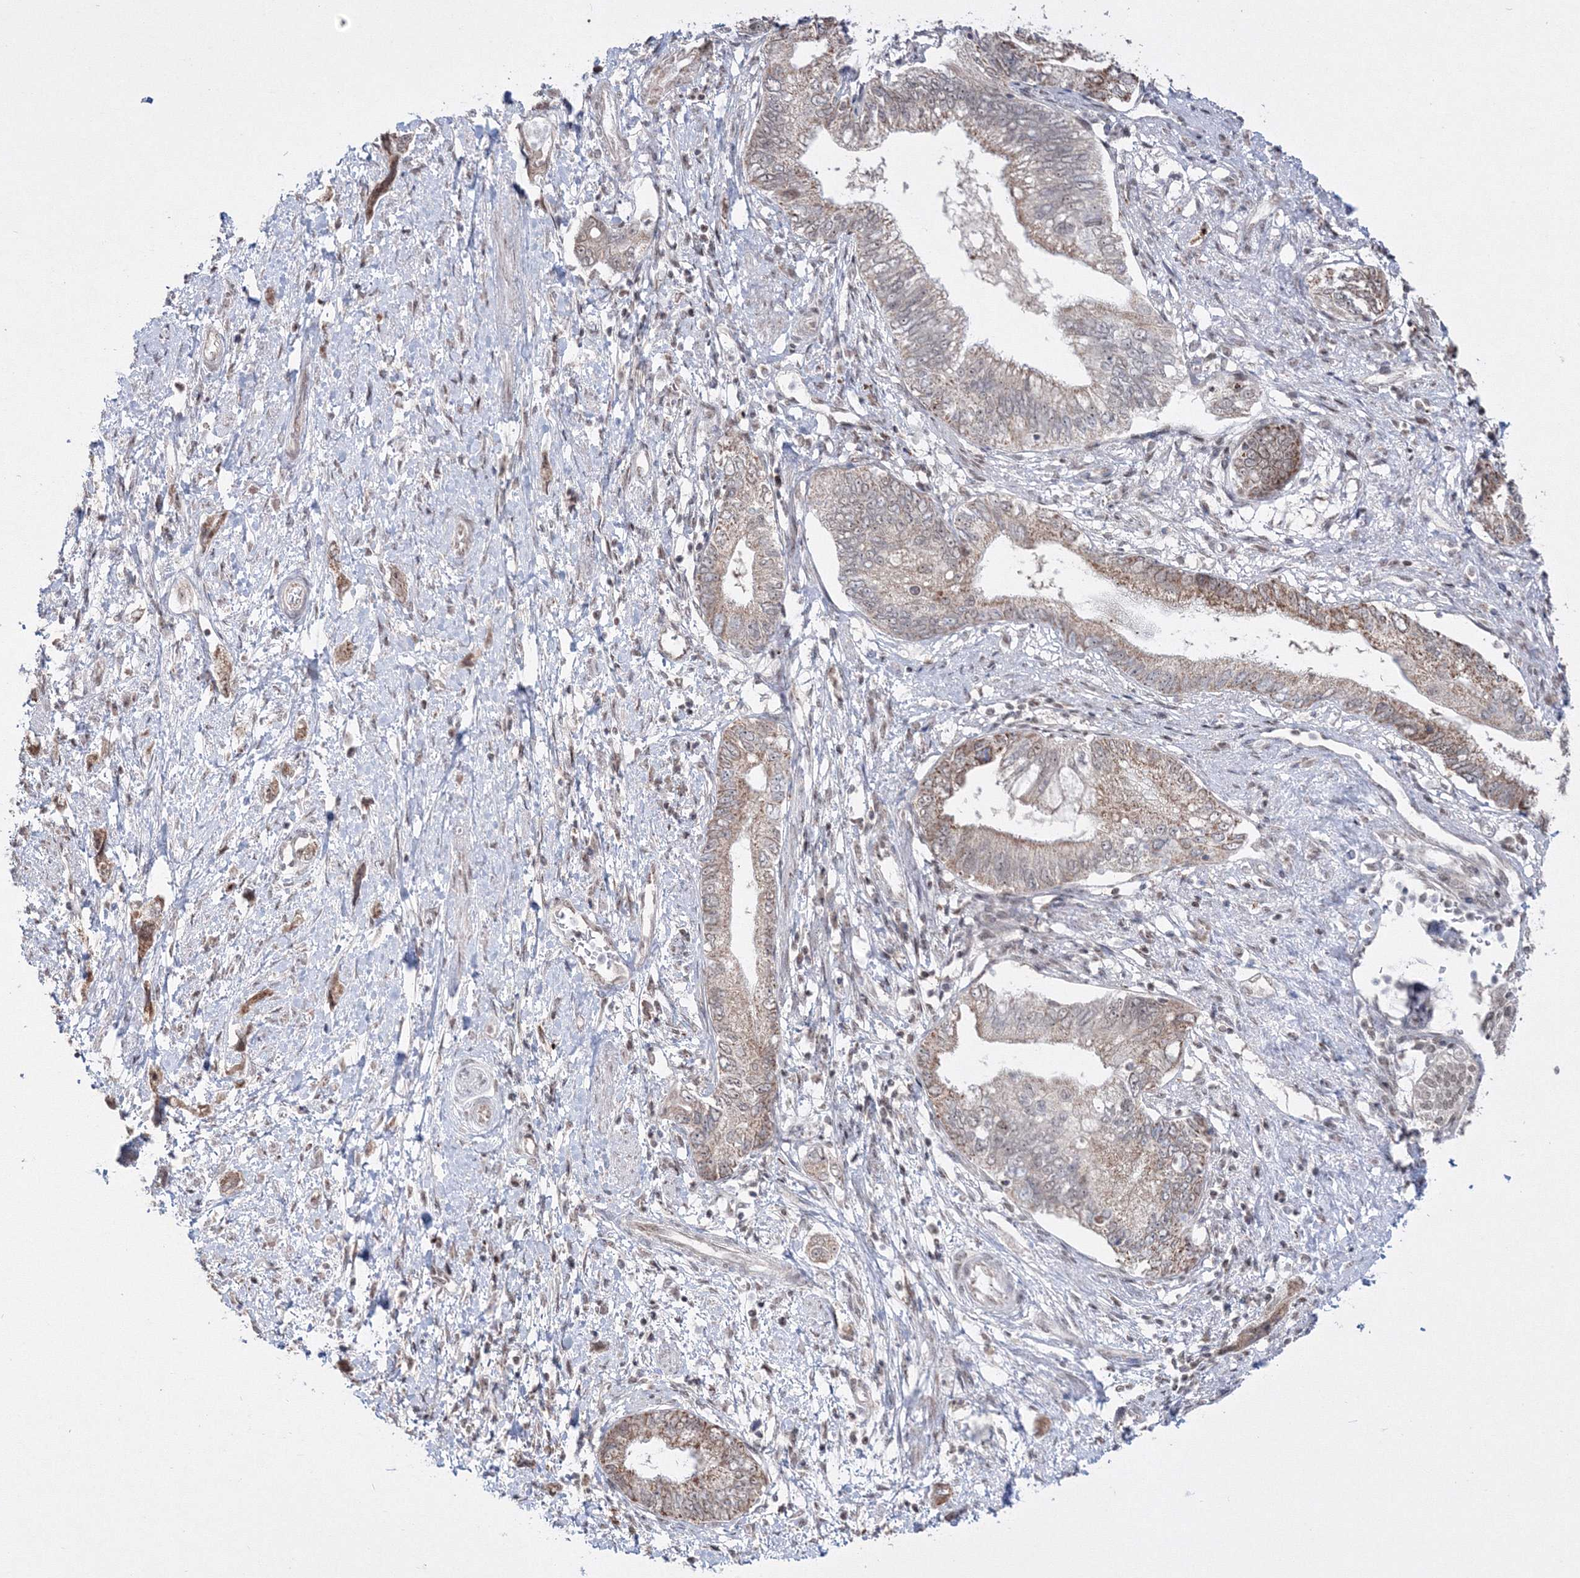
{"staining": {"intensity": "weak", "quantity": "25%-75%", "location": "cytoplasmic/membranous,nuclear"}, "tissue": "pancreatic cancer", "cell_type": "Tumor cells", "image_type": "cancer", "snomed": [{"axis": "morphology", "description": "Adenocarcinoma, NOS"}, {"axis": "topography", "description": "Pancreas"}], "caption": "Immunohistochemical staining of pancreatic cancer reveals low levels of weak cytoplasmic/membranous and nuclear staining in approximately 25%-75% of tumor cells.", "gene": "GRSF1", "patient": {"sex": "female", "age": 73}}